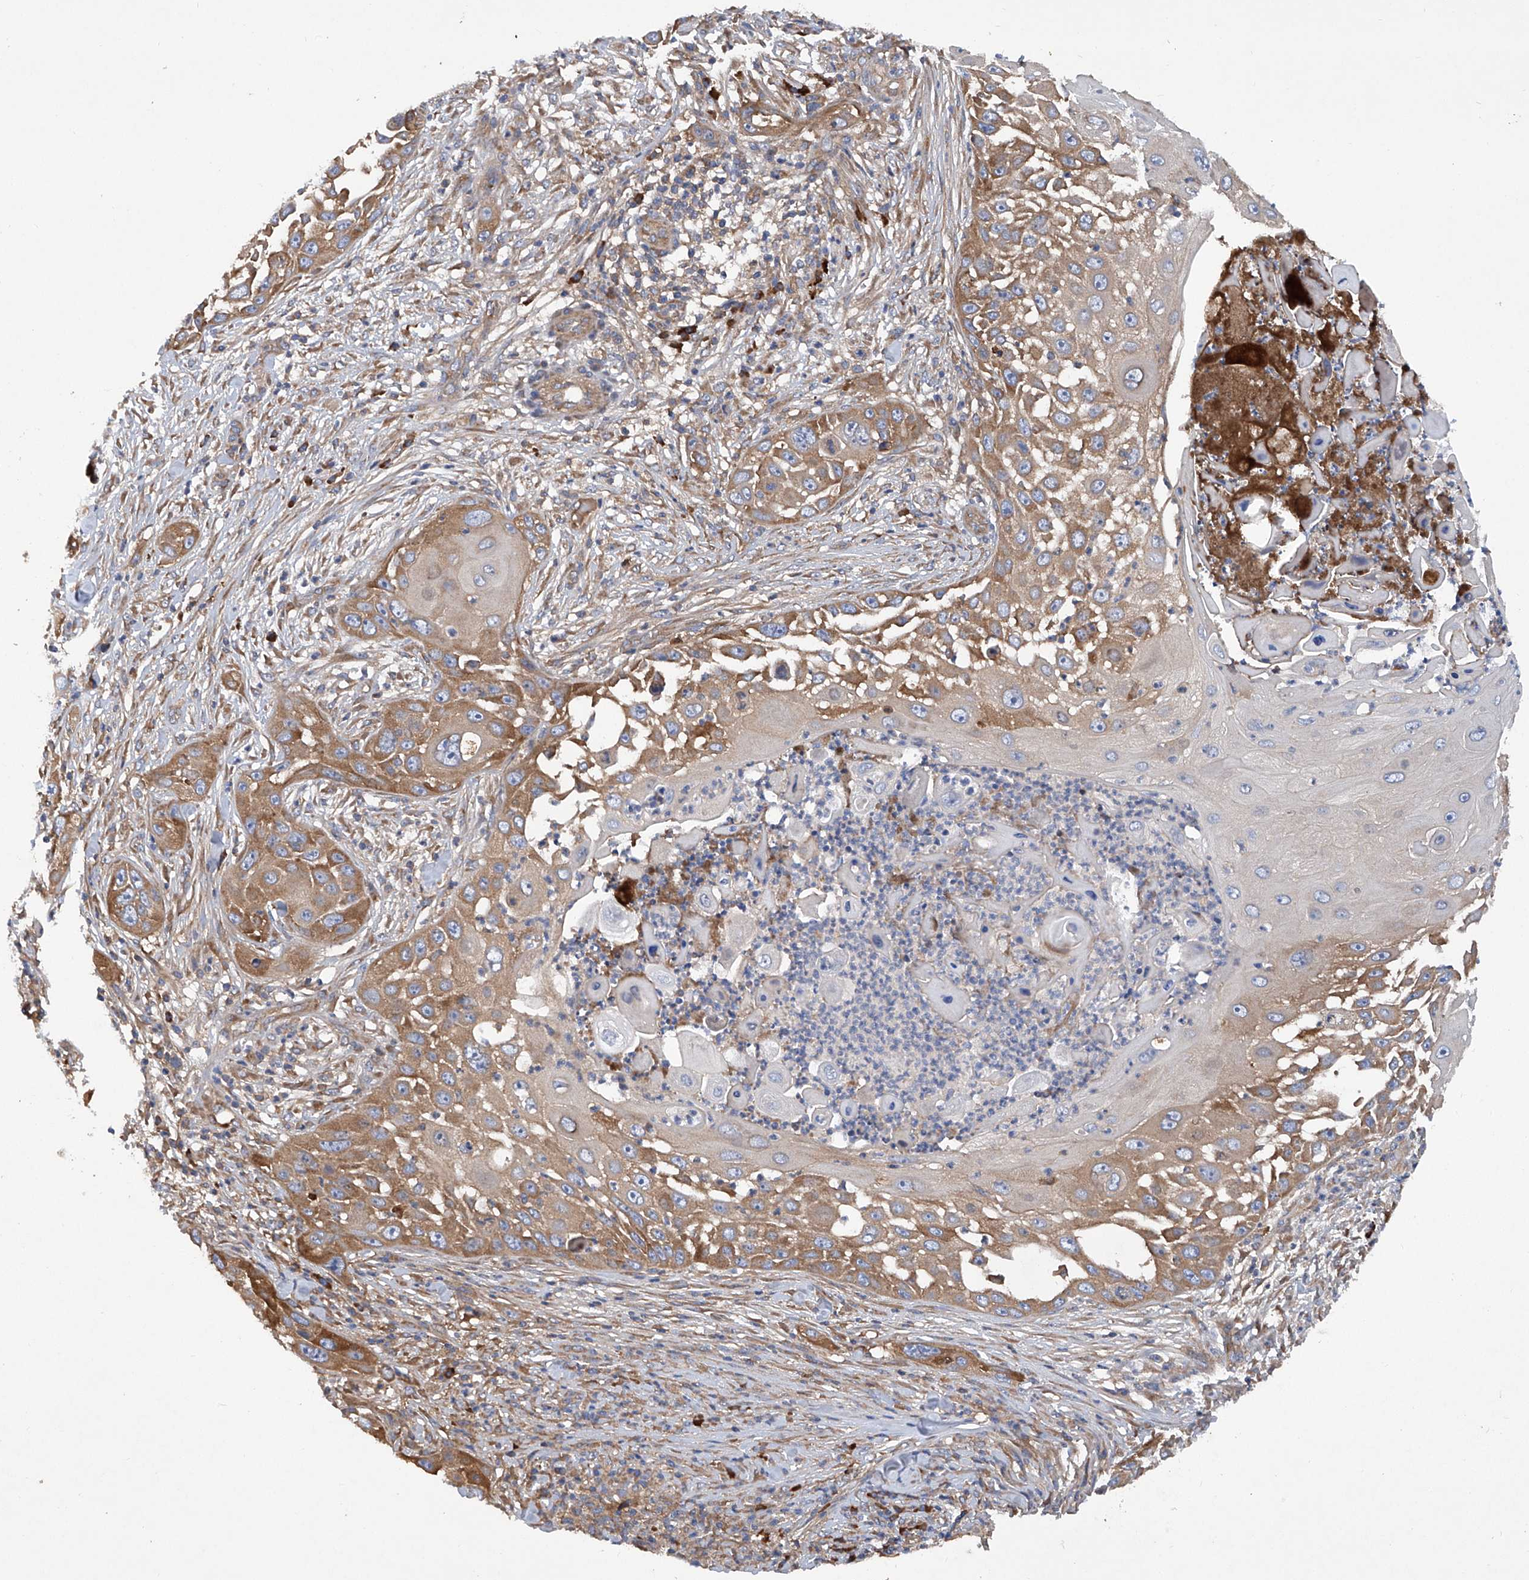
{"staining": {"intensity": "moderate", "quantity": ">75%", "location": "cytoplasmic/membranous"}, "tissue": "skin cancer", "cell_type": "Tumor cells", "image_type": "cancer", "snomed": [{"axis": "morphology", "description": "Squamous cell carcinoma, NOS"}, {"axis": "topography", "description": "Skin"}], "caption": "Immunohistochemistry (IHC) staining of squamous cell carcinoma (skin), which demonstrates medium levels of moderate cytoplasmic/membranous staining in about >75% of tumor cells indicating moderate cytoplasmic/membranous protein positivity. The staining was performed using DAB (3,3'-diaminobenzidine) (brown) for protein detection and nuclei were counterstained in hematoxylin (blue).", "gene": "ASCC3", "patient": {"sex": "female", "age": 44}}